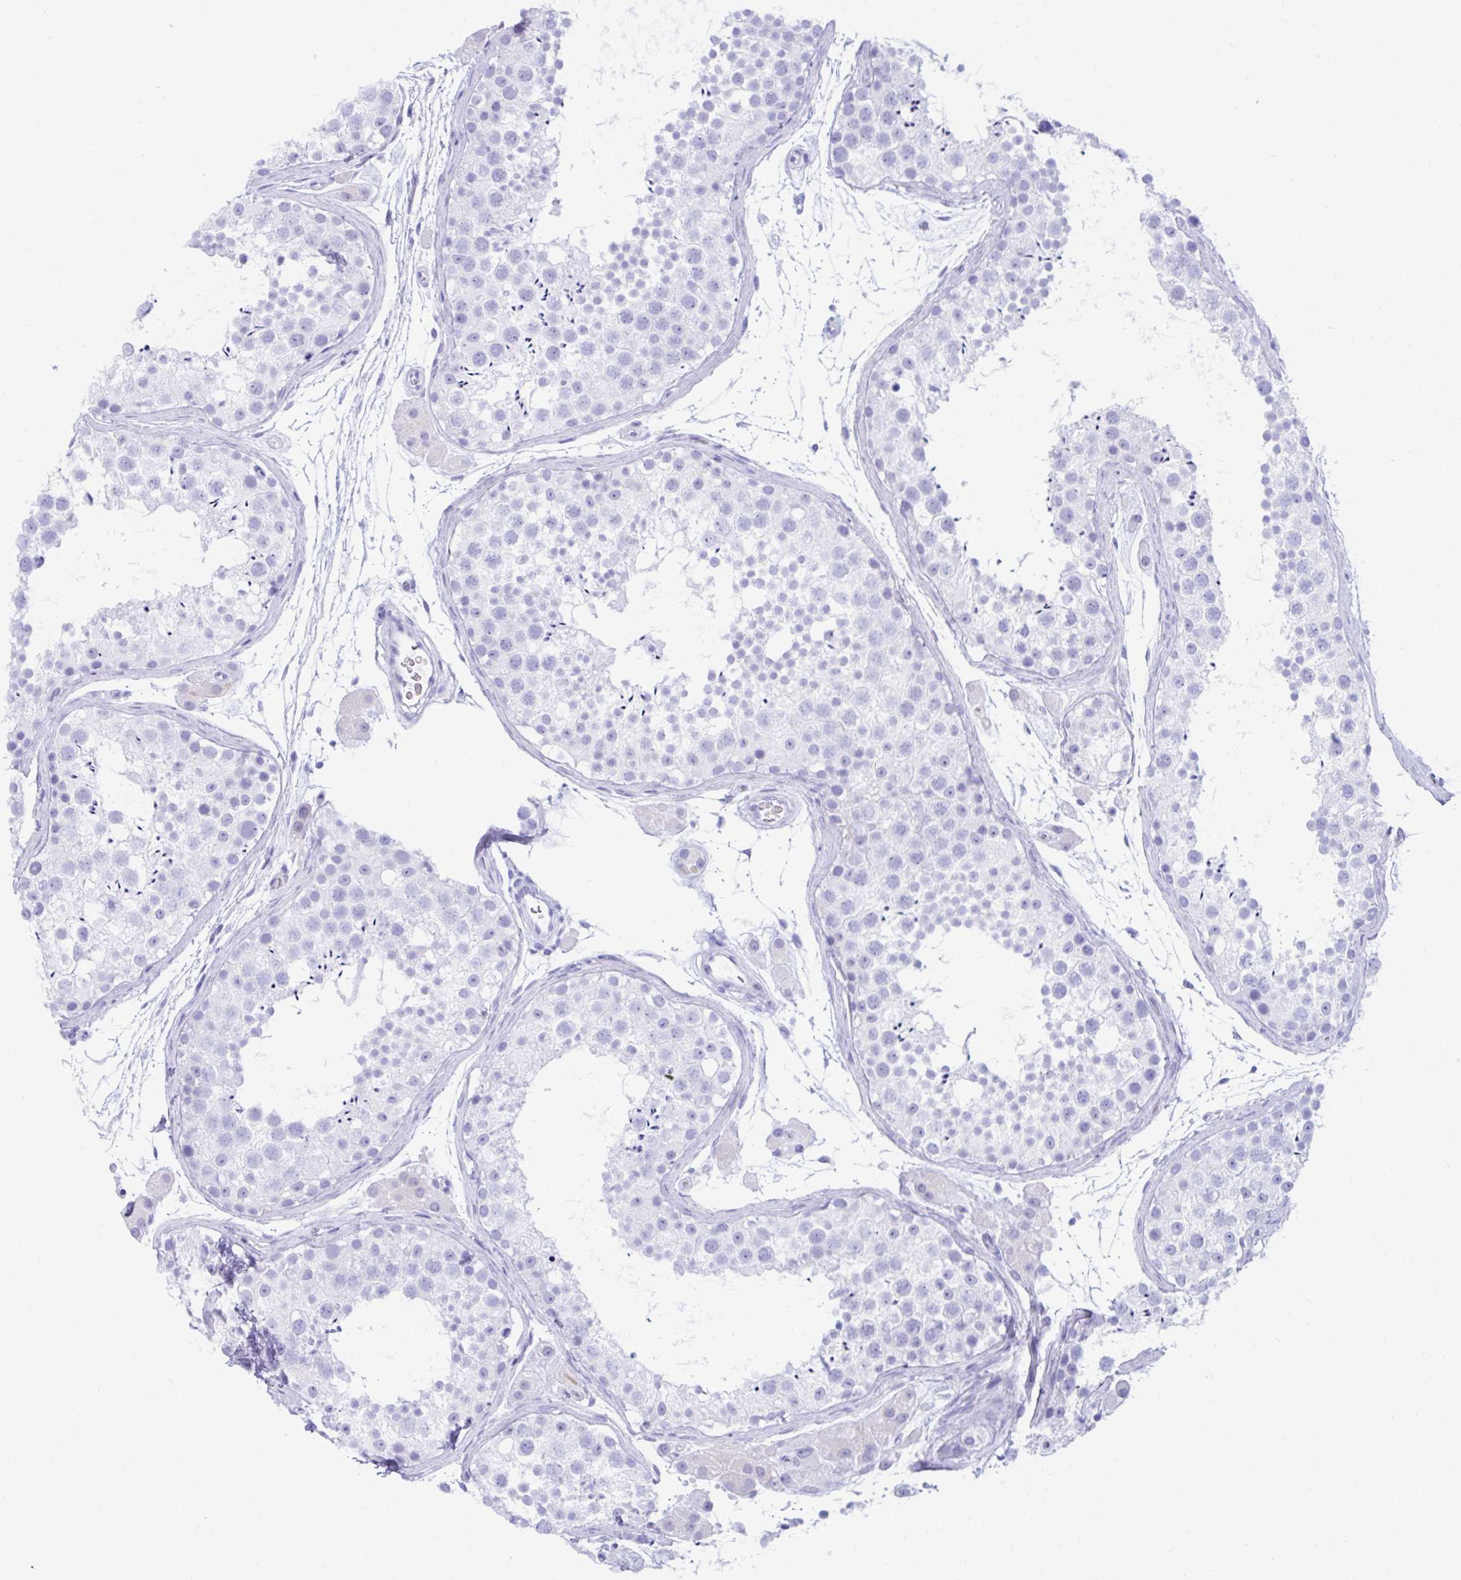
{"staining": {"intensity": "negative", "quantity": "none", "location": "none"}, "tissue": "testis", "cell_type": "Cells in seminiferous ducts", "image_type": "normal", "snomed": [{"axis": "morphology", "description": "Normal tissue, NOS"}, {"axis": "topography", "description": "Testis"}], "caption": "IHC histopathology image of unremarkable testis: human testis stained with DAB (3,3'-diaminobenzidine) reveals no significant protein expression in cells in seminiferous ducts.", "gene": "NSG2", "patient": {"sex": "male", "age": 41}}